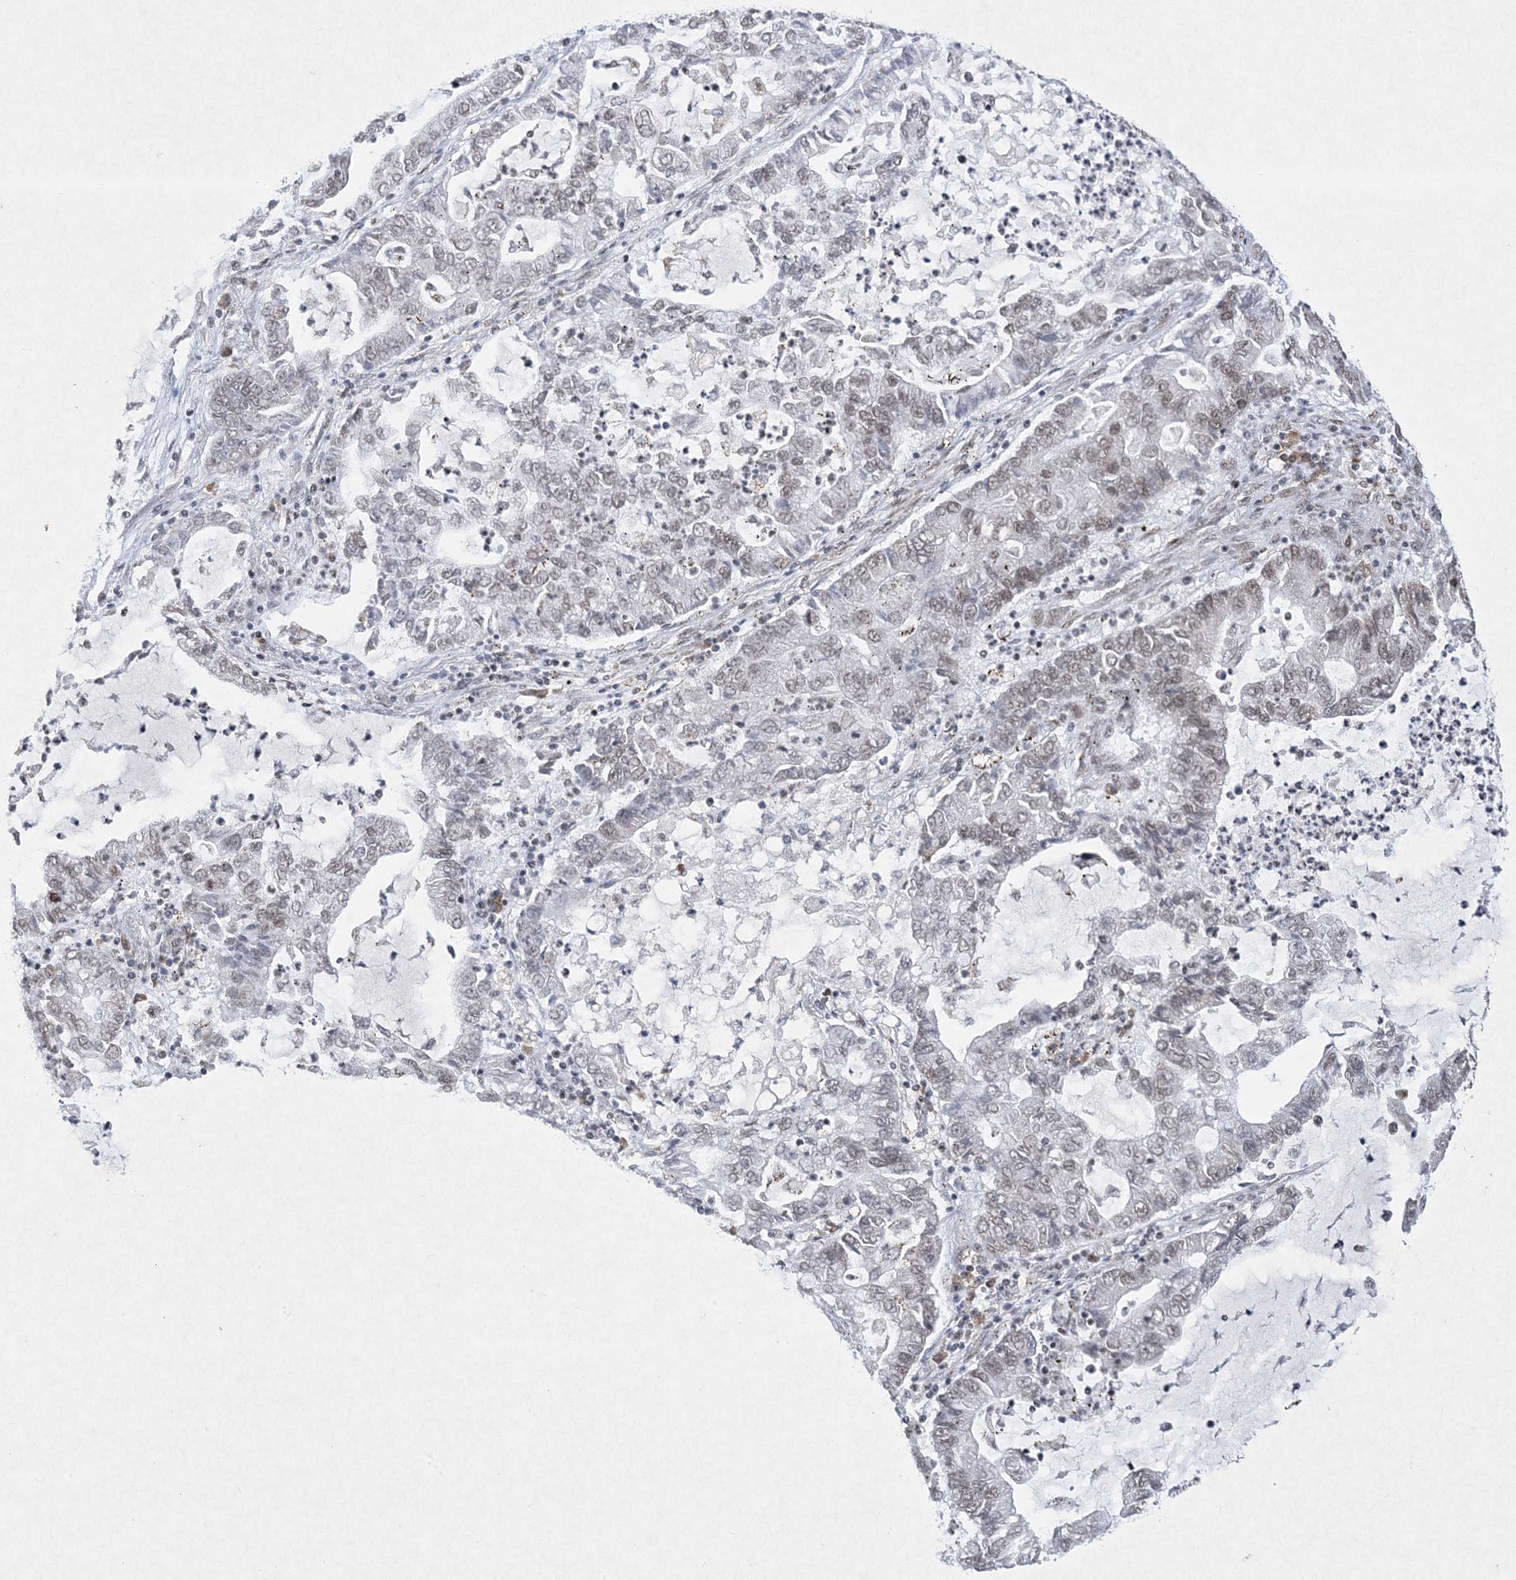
{"staining": {"intensity": "weak", "quantity": "25%-75%", "location": "nuclear"}, "tissue": "lung cancer", "cell_type": "Tumor cells", "image_type": "cancer", "snomed": [{"axis": "morphology", "description": "Adenocarcinoma, NOS"}, {"axis": "topography", "description": "Lung"}], "caption": "Approximately 25%-75% of tumor cells in adenocarcinoma (lung) reveal weak nuclear protein expression as visualized by brown immunohistochemical staining.", "gene": "PKNOX2", "patient": {"sex": "female", "age": 51}}